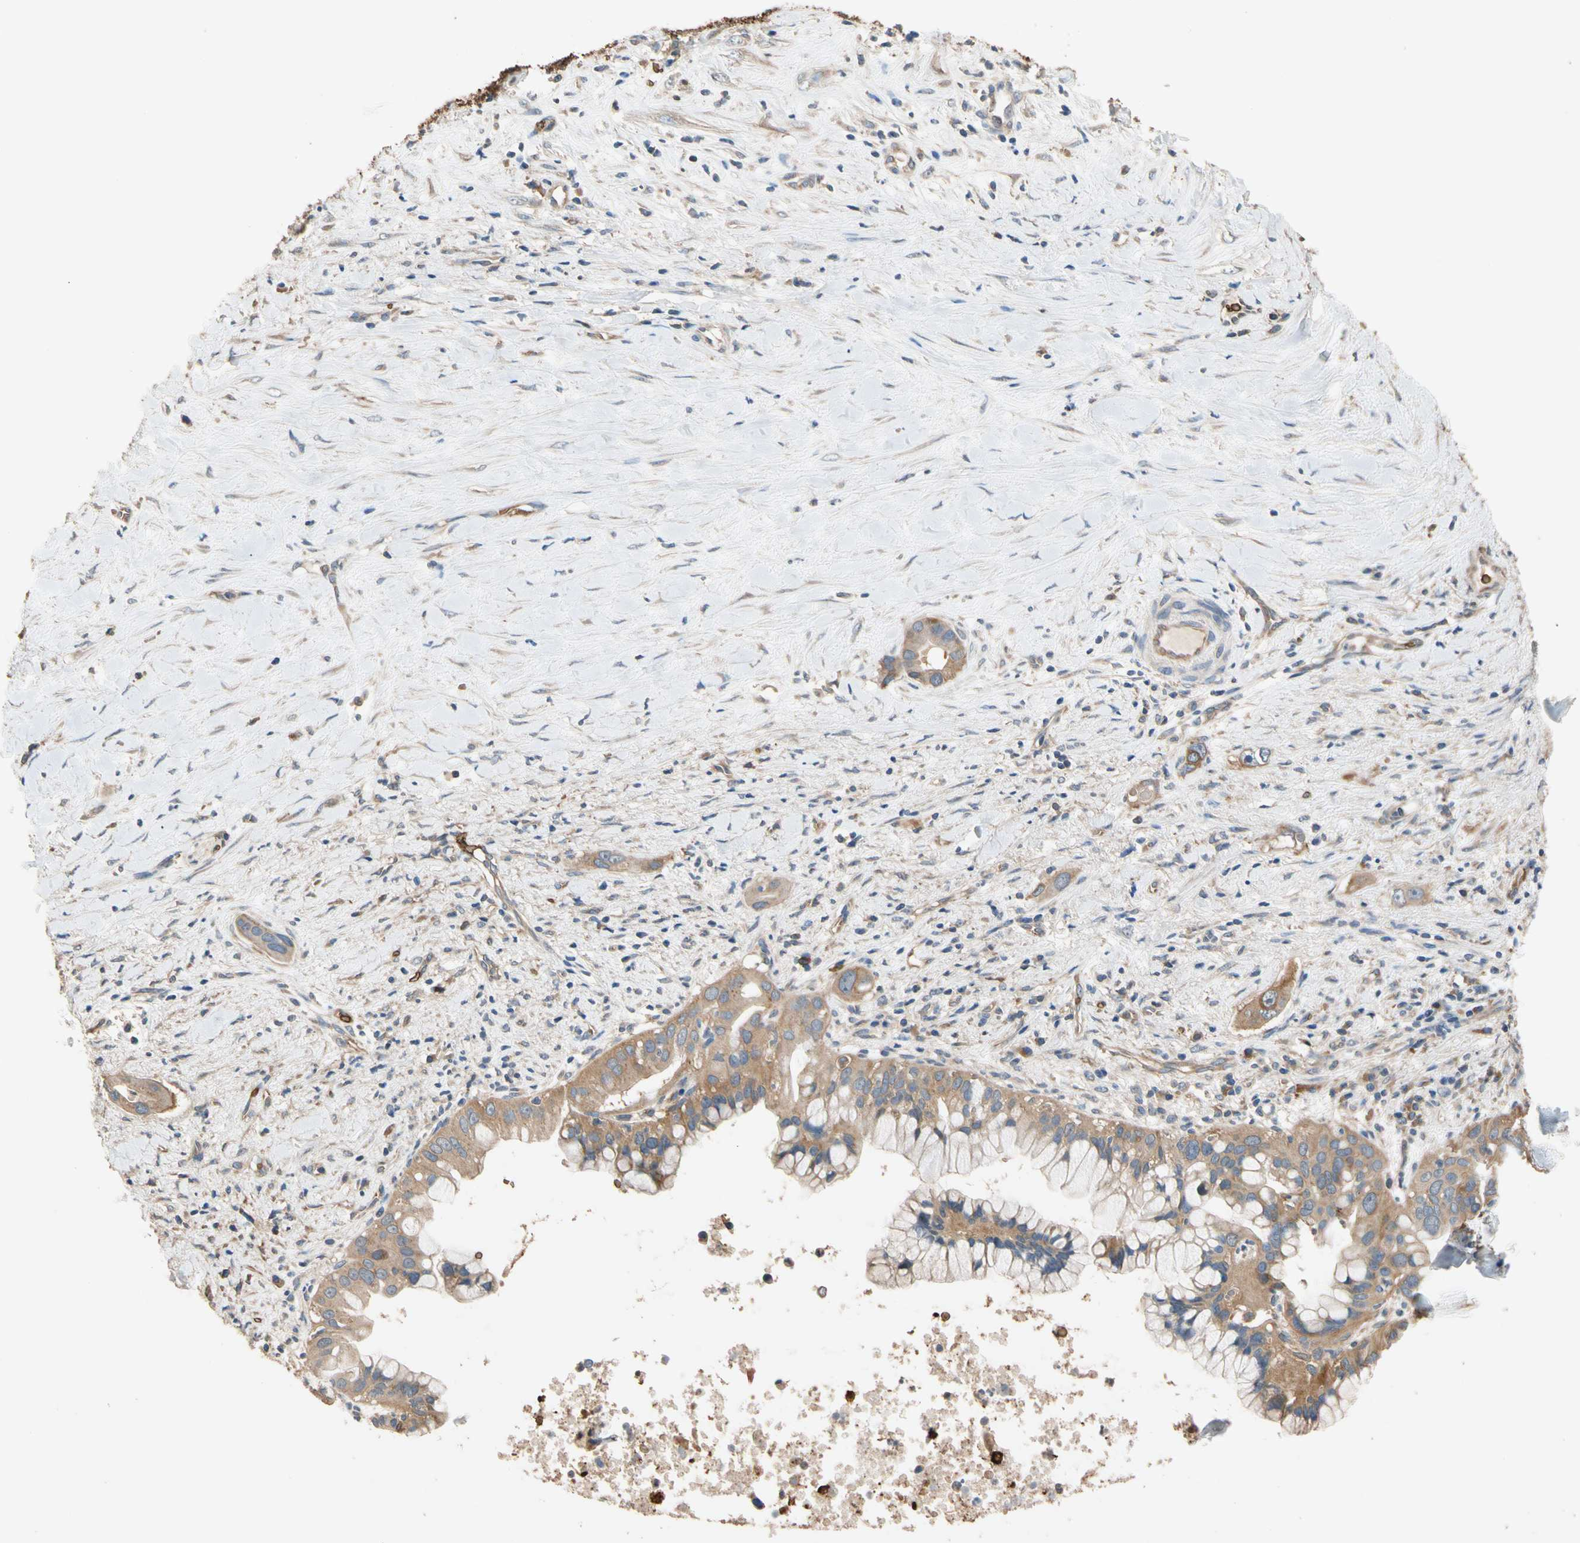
{"staining": {"intensity": "strong", "quantity": "25%-75%", "location": "cytoplasmic/membranous"}, "tissue": "liver cancer", "cell_type": "Tumor cells", "image_type": "cancer", "snomed": [{"axis": "morphology", "description": "Cholangiocarcinoma"}, {"axis": "topography", "description": "Liver"}], "caption": "Cholangiocarcinoma (liver) was stained to show a protein in brown. There is high levels of strong cytoplasmic/membranous expression in about 25%-75% of tumor cells.", "gene": "RIOK2", "patient": {"sex": "female", "age": 65}}